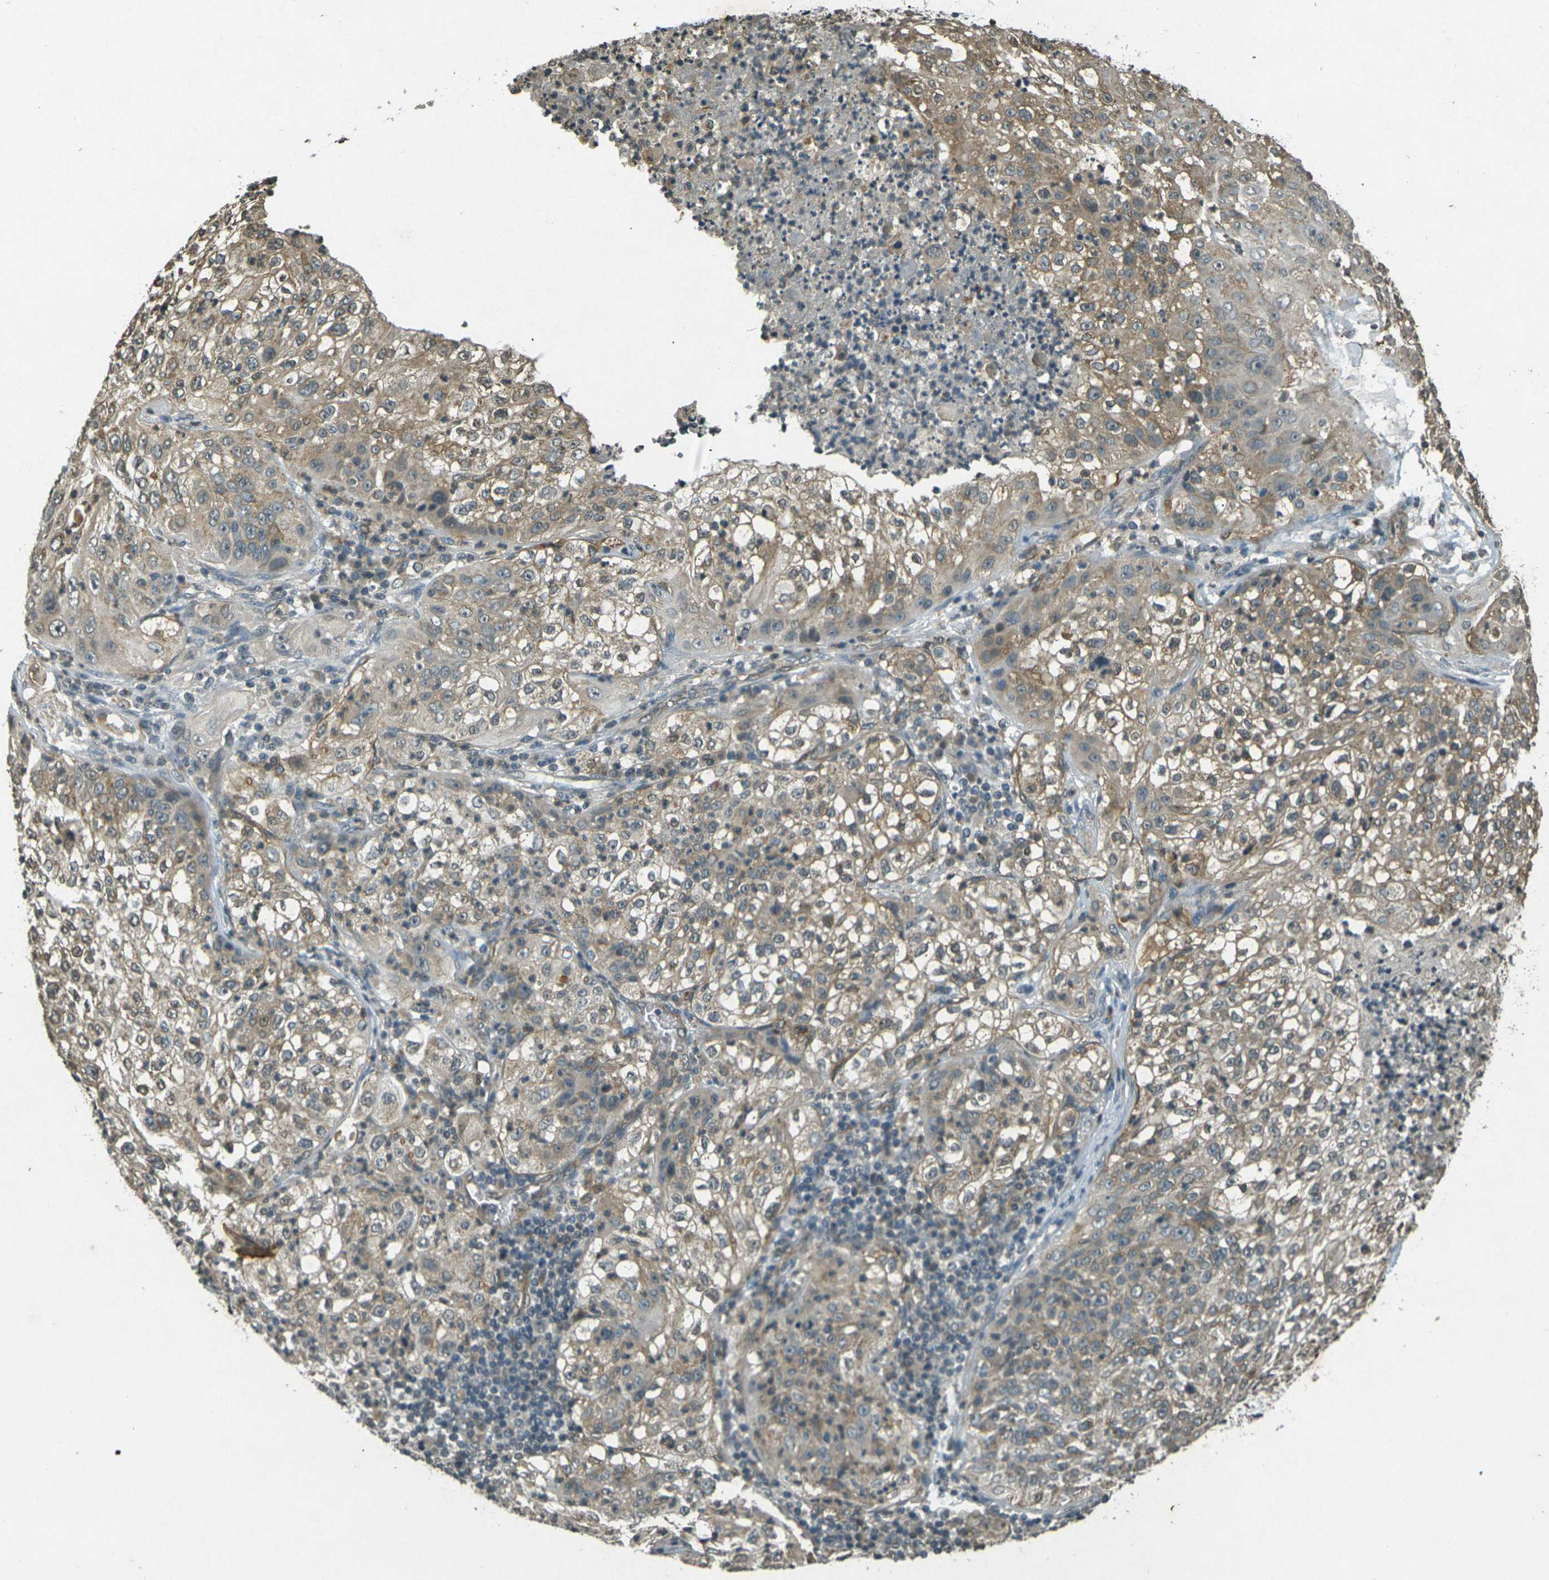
{"staining": {"intensity": "moderate", "quantity": ">75%", "location": "cytoplasmic/membranous"}, "tissue": "lung cancer", "cell_type": "Tumor cells", "image_type": "cancer", "snomed": [{"axis": "morphology", "description": "Inflammation, NOS"}, {"axis": "morphology", "description": "Squamous cell carcinoma, NOS"}, {"axis": "topography", "description": "Lymph node"}, {"axis": "topography", "description": "Soft tissue"}, {"axis": "topography", "description": "Lung"}], "caption": "Immunohistochemistry (IHC) staining of lung cancer (squamous cell carcinoma), which exhibits medium levels of moderate cytoplasmic/membranous expression in approximately >75% of tumor cells indicating moderate cytoplasmic/membranous protein staining. The staining was performed using DAB (3,3'-diaminobenzidine) (brown) for protein detection and nuclei were counterstained in hematoxylin (blue).", "gene": "PDE2A", "patient": {"sex": "male", "age": 66}}